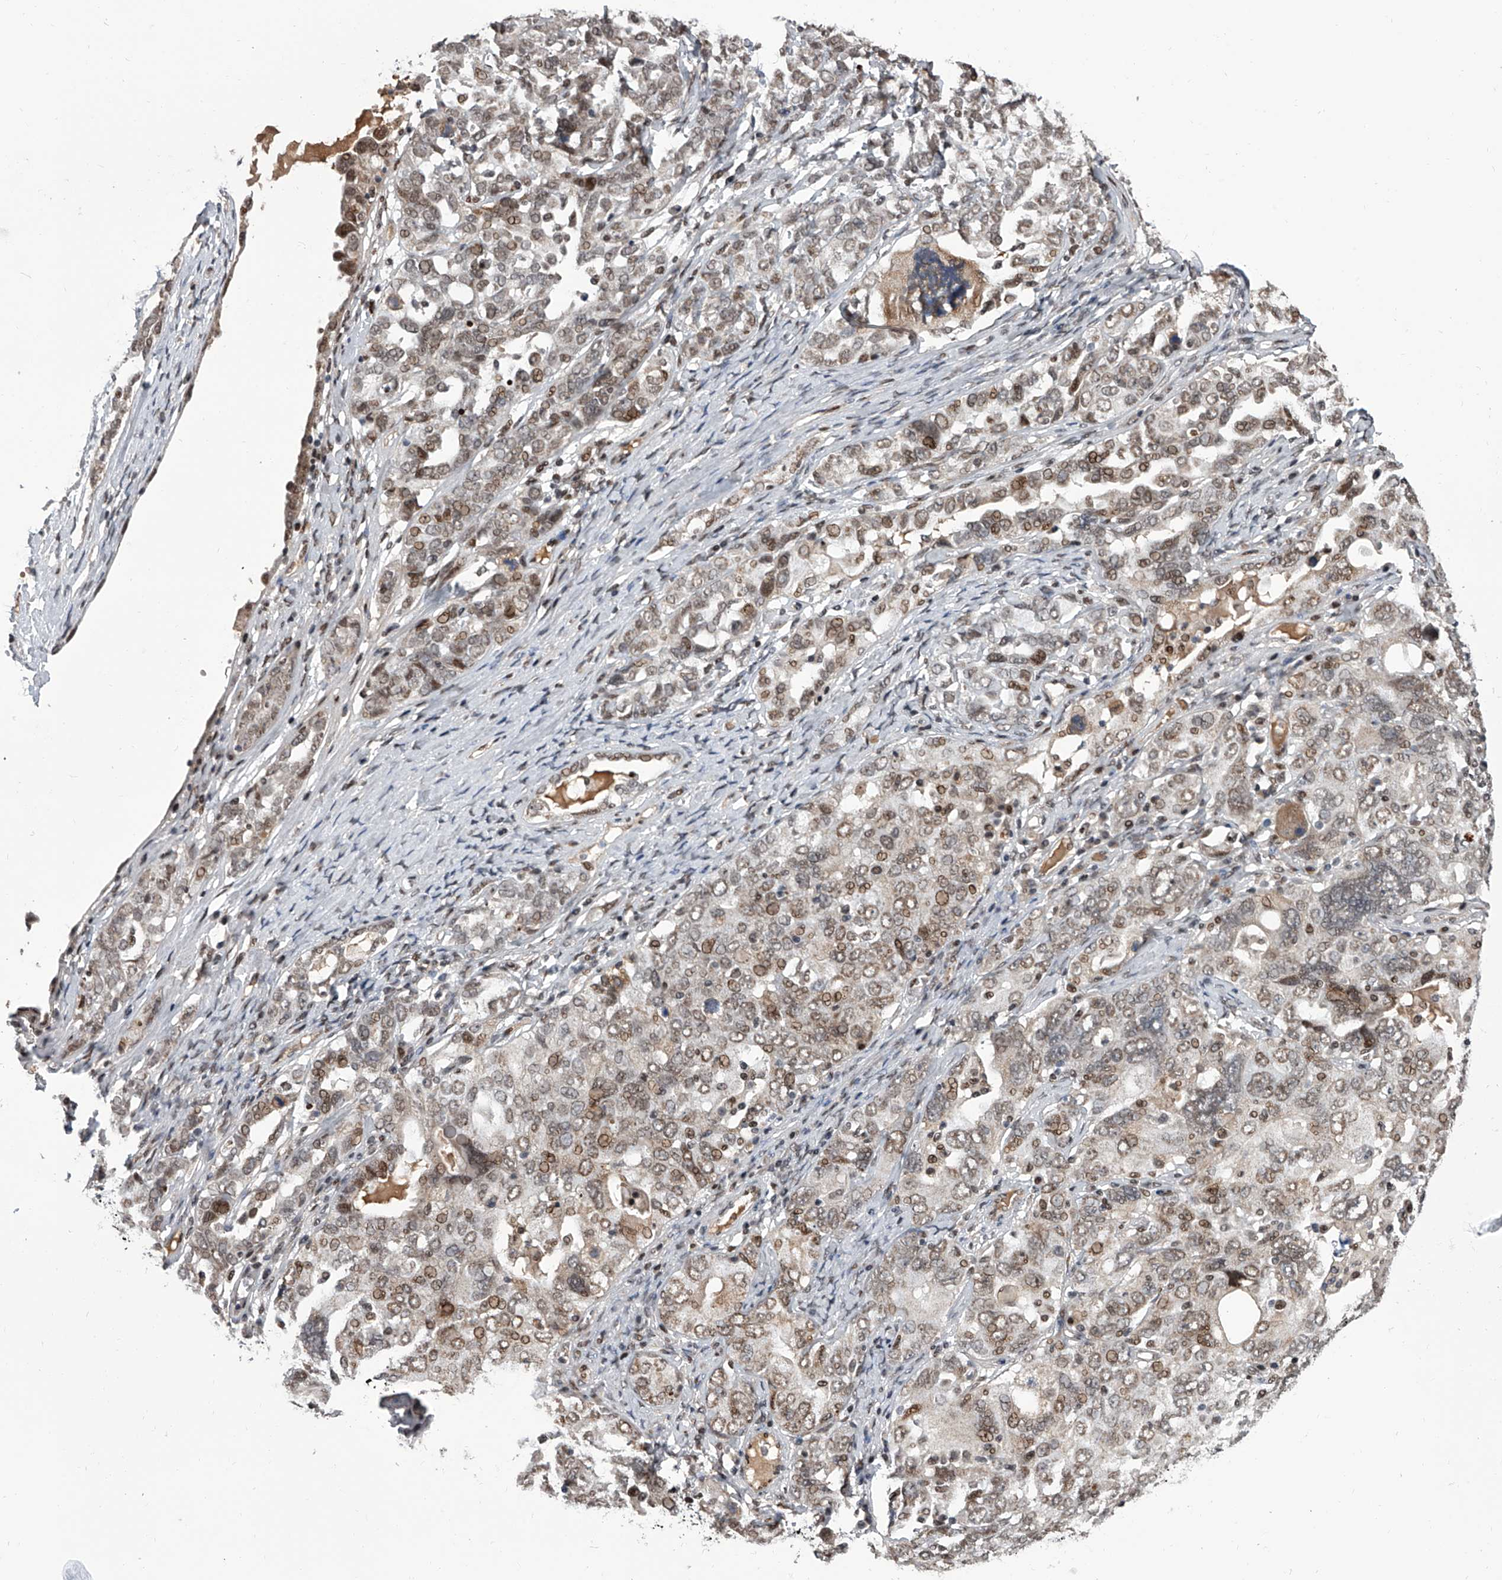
{"staining": {"intensity": "moderate", "quantity": ">75%", "location": "nuclear"}, "tissue": "ovarian cancer", "cell_type": "Tumor cells", "image_type": "cancer", "snomed": [{"axis": "morphology", "description": "Carcinoma, endometroid"}, {"axis": "topography", "description": "Ovary"}], "caption": "A brown stain shows moderate nuclear expression of a protein in human ovarian endometroid carcinoma tumor cells. The staining was performed using DAB (3,3'-diaminobenzidine), with brown indicating positive protein expression. Nuclei are stained blue with hematoxylin.", "gene": "ZNF426", "patient": {"sex": "female", "age": 62}}